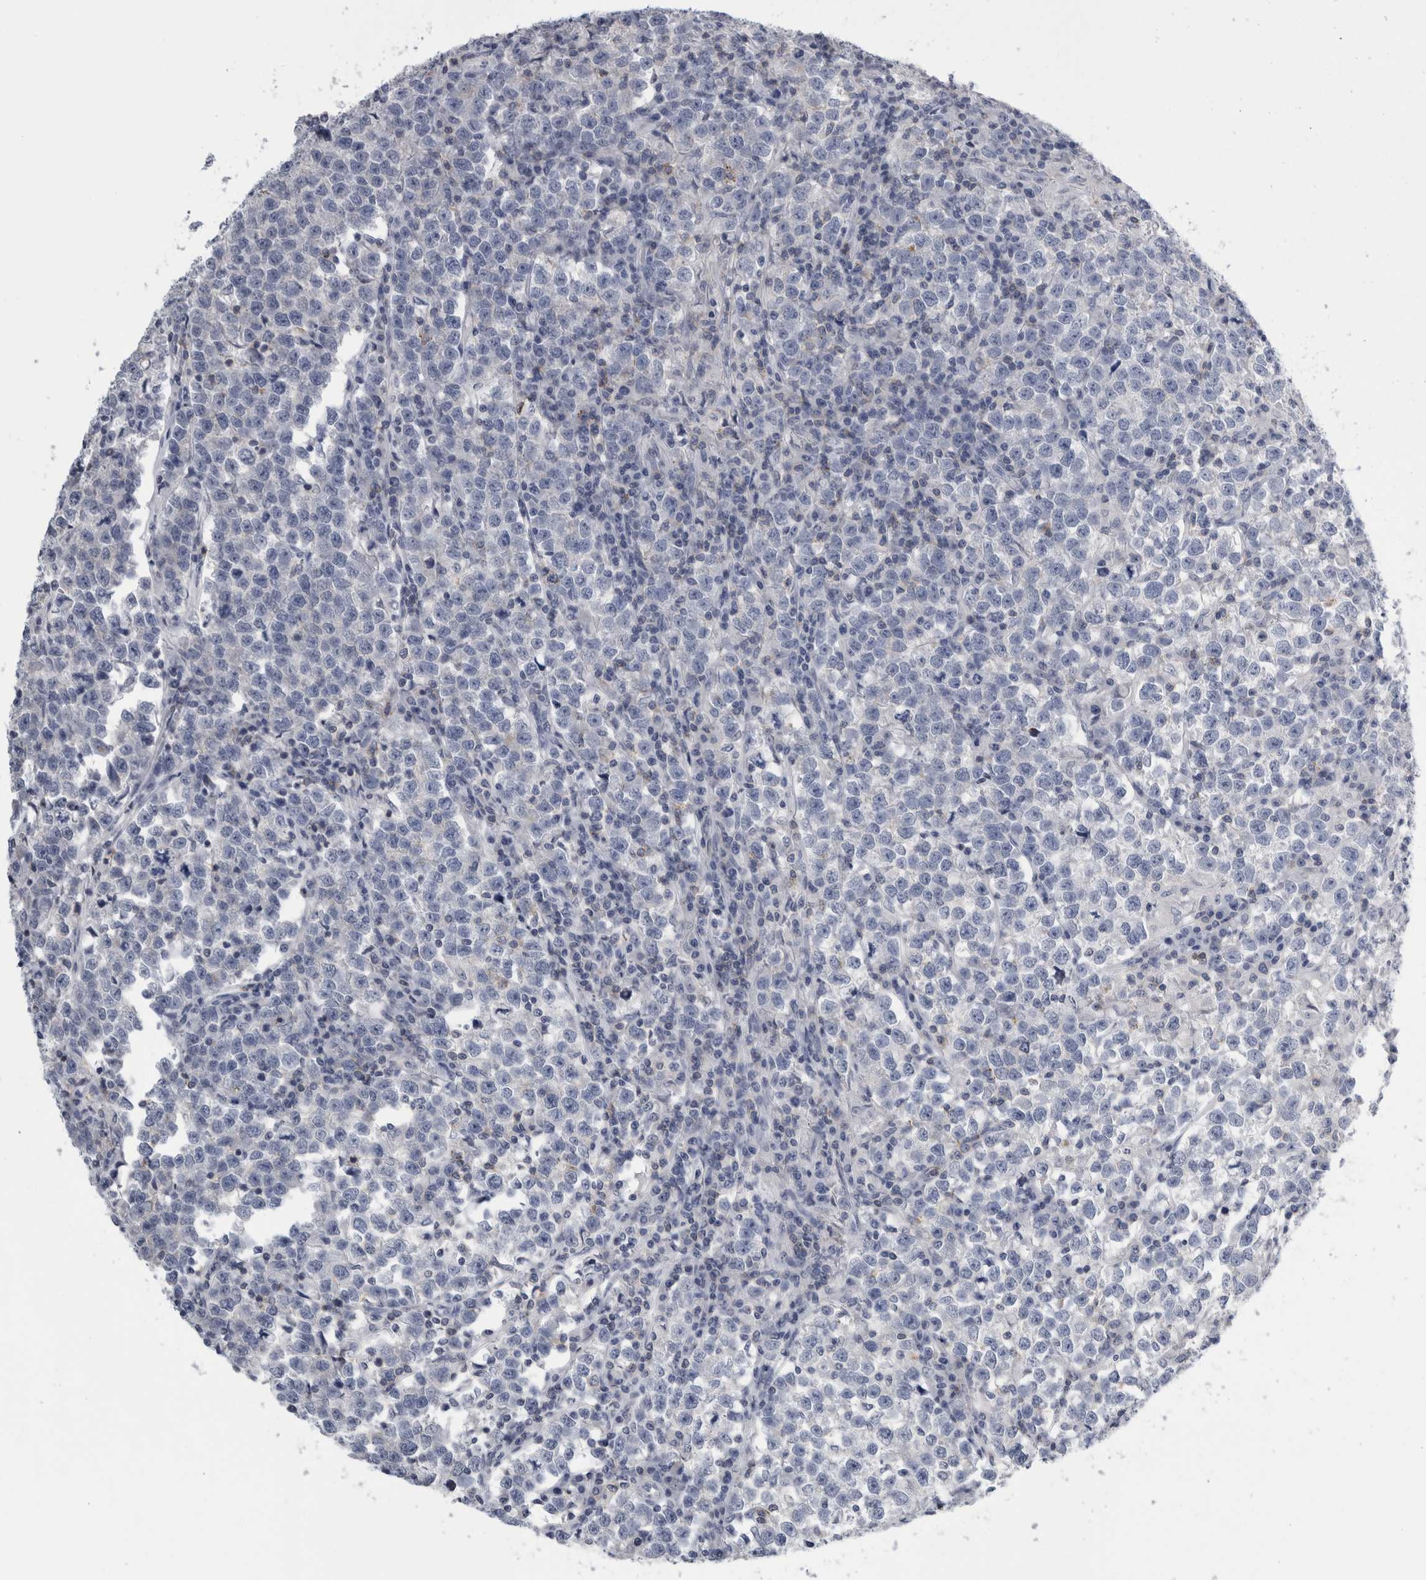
{"staining": {"intensity": "negative", "quantity": "none", "location": "none"}, "tissue": "testis cancer", "cell_type": "Tumor cells", "image_type": "cancer", "snomed": [{"axis": "morphology", "description": "Normal tissue, NOS"}, {"axis": "morphology", "description": "Seminoma, NOS"}, {"axis": "topography", "description": "Testis"}], "caption": "Tumor cells show no significant expression in testis cancer (seminoma).", "gene": "ANKFY1", "patient": {"sex": "male", "age": 43}}